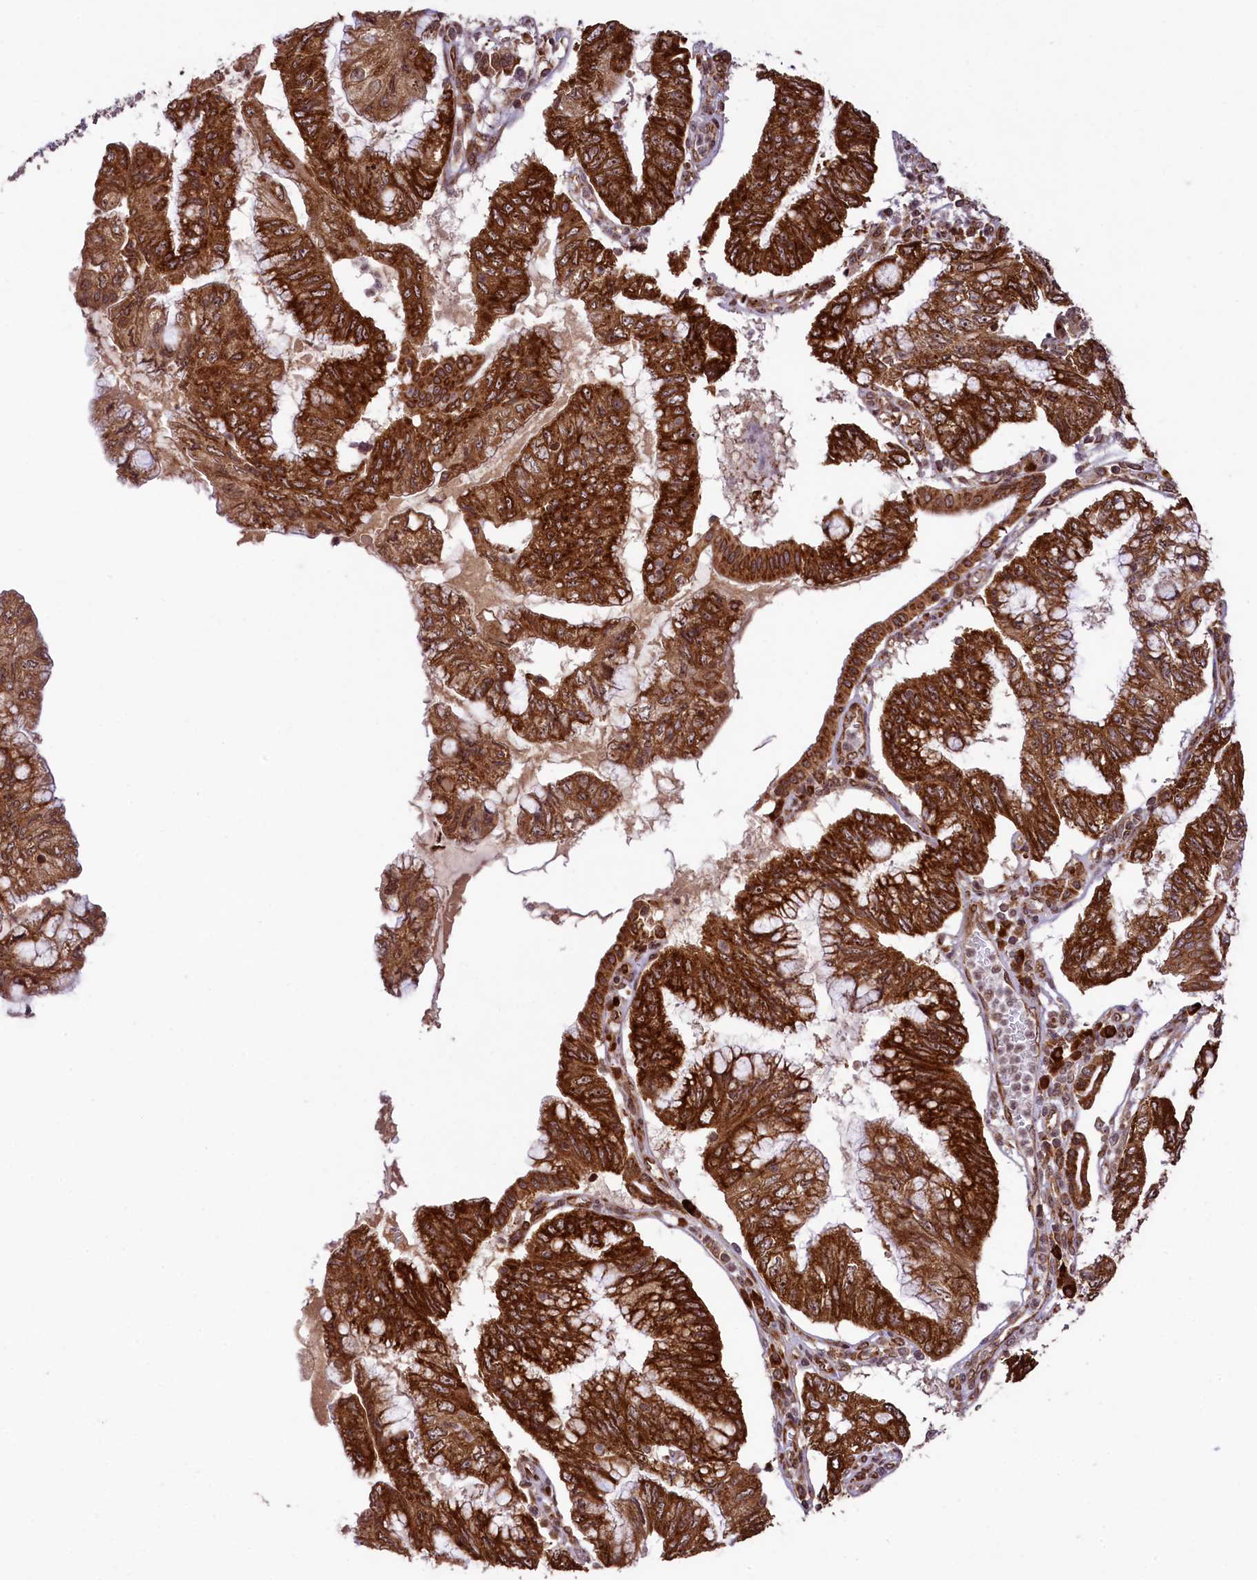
{"staining": {"intensity": "strong", "quantity": ">75%", "location": "cytoplasmic/membranous"}, "tissue": "pancreatic cancer", "cell_type": "Tumor cells", "image_type": "cancer", "snomed": [{"axis": "morphology", "description": "Adenocarcinoma, NOS"}, {"axis": "topography", "description": "Pancreas"}], "caption": "Pancreatic cancer (adenocarcinoma) tissue displays strong cytoplasmic/membranous expression in about >75% of tumor cells", "gene": "LARP4", "patient": {"sex": "female", "age": 73}}